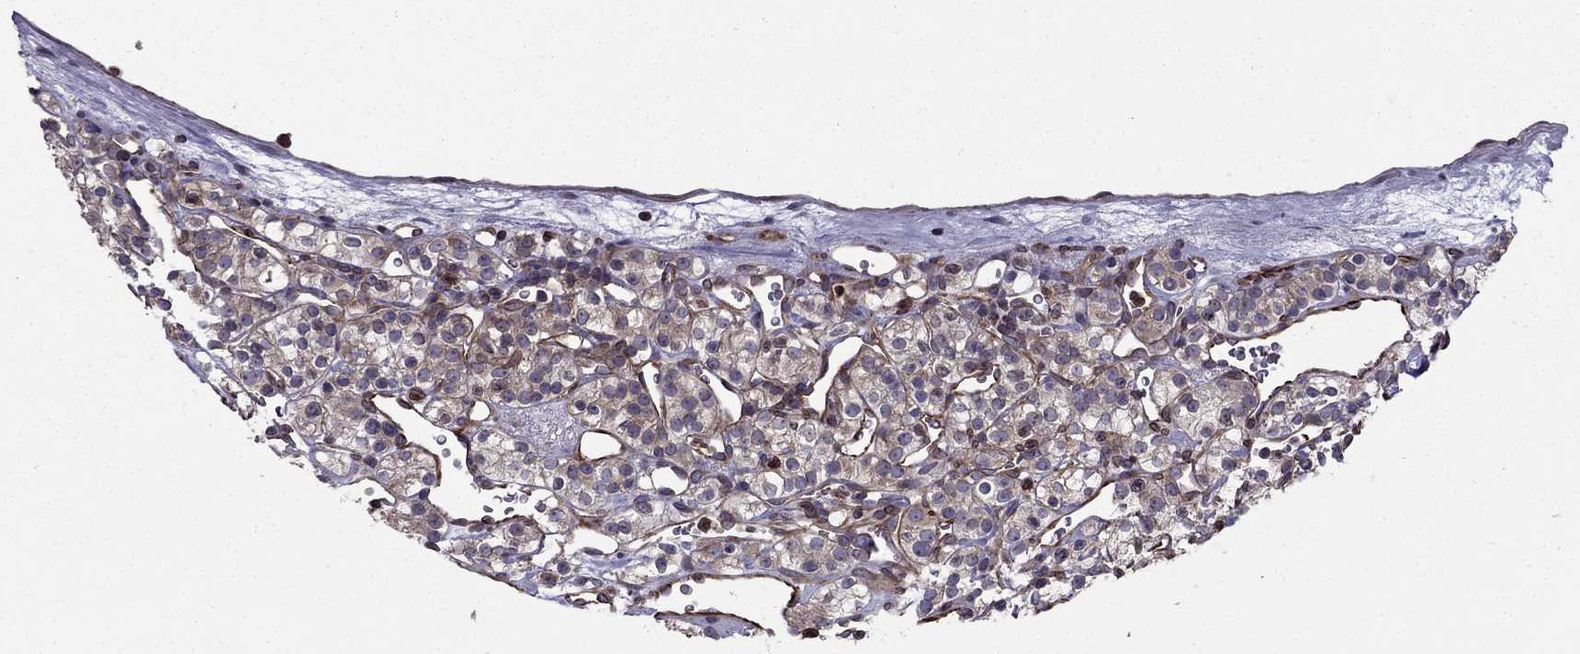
{"staining": {"intensity": "weak", "quantity": "<25%", "location": "cytoplasmic/membranous"}, "tissue": "renal cancer", "cell_type": "Tumor cells", "image_type": "cancer", "snomed": [{"axis": "morphology", "description": "Adenocarcinoma, NOS"}, {"axis": "topography", "description": "Kidney"}], "caption": "Histopathology image shows no protein expression in tumor cells of adenocarcinoma (renal) tissue. (DAB (3,3'-diaminobenzidine) IHC with hematoxylin counter stain).", "gene": "CDC42BPA", "patient": {"sex": "male", "age": 77}}